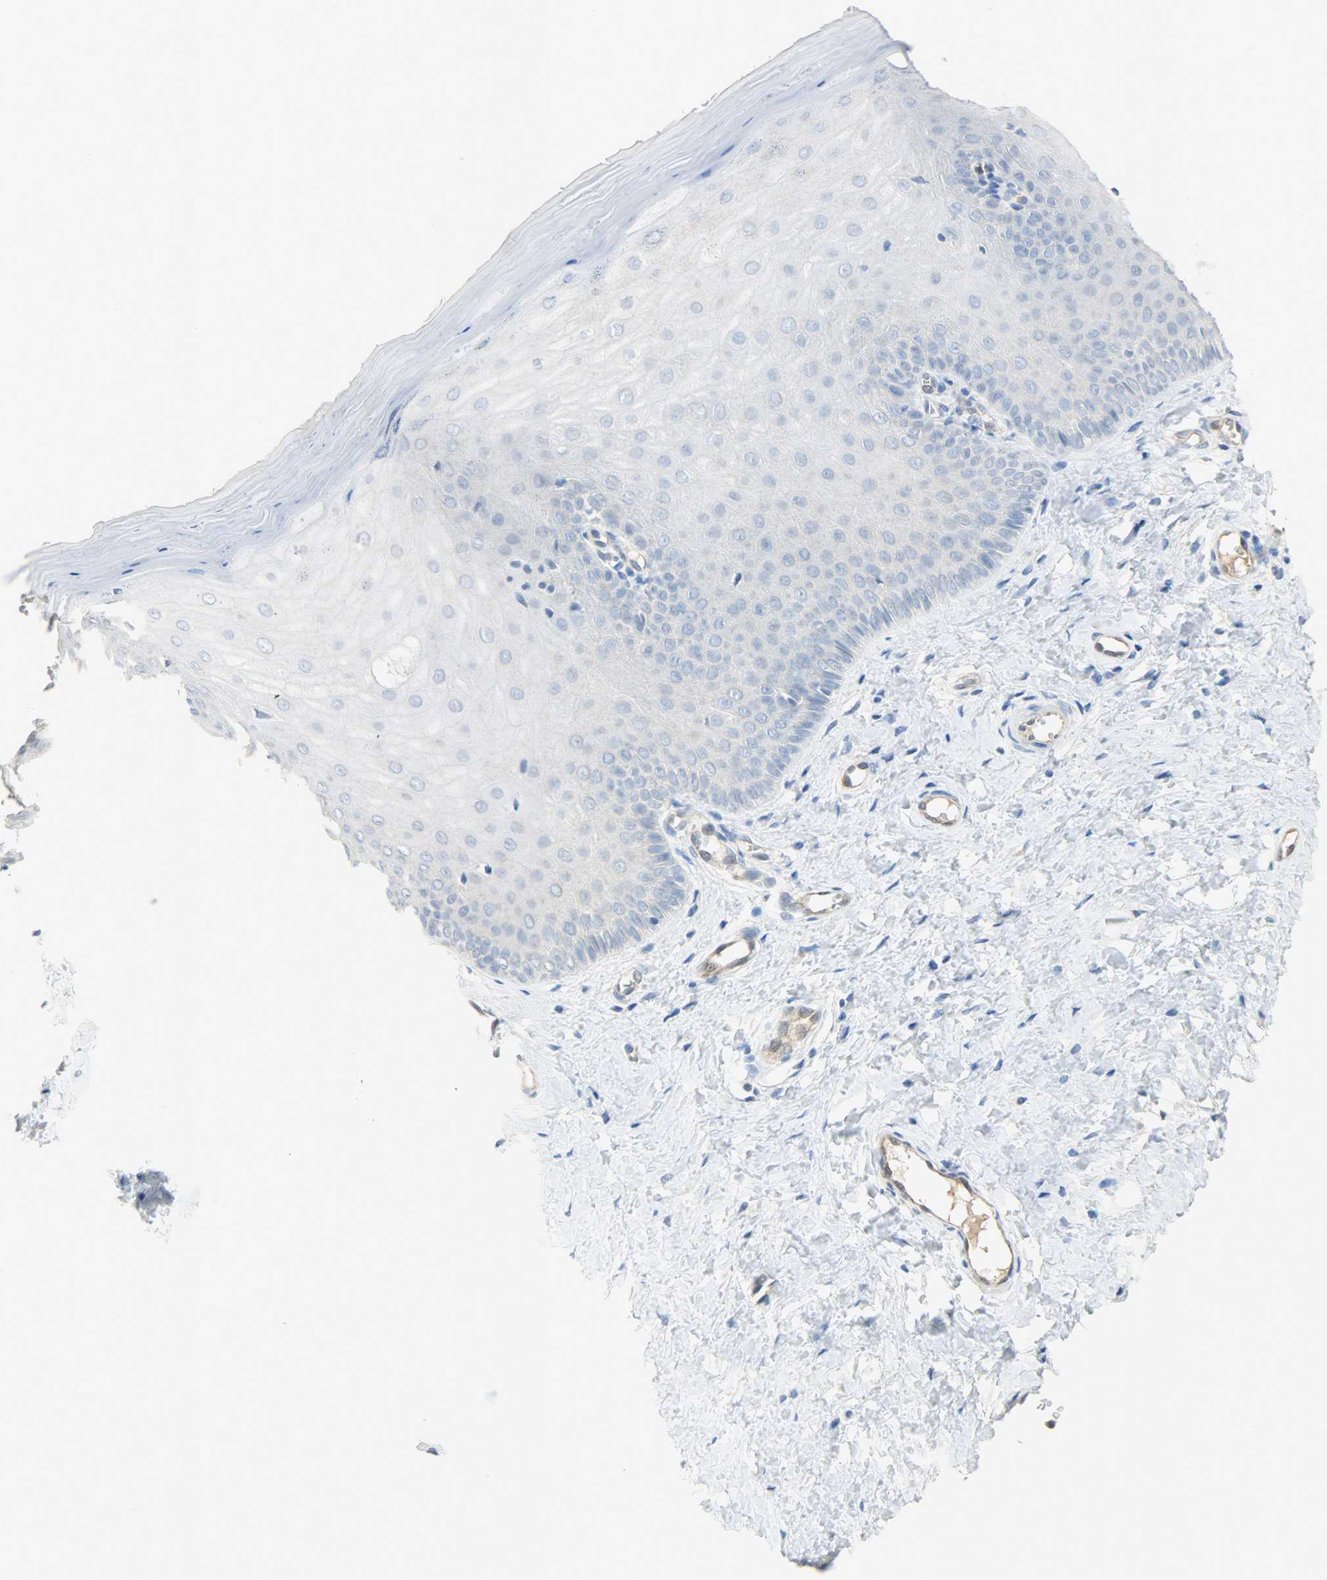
{"staining": {"intensity": "negative", "quantity": "none", "location": "none"}, "tissue": "cervix", "cell_type": "Glandular cells", "image_type": "normal", "snomed": [{"axis": "morphology", "description": "Normal tissue, NOS"}, {"axis": "topography", "description": "Cervix"}], "caption": "Immunohistochemical staining of unremarkable human cervix reveals no significant positivity in glandular cells.", "gene": "FKBP1A", "patient": {"sex": "female", "age": 55}}